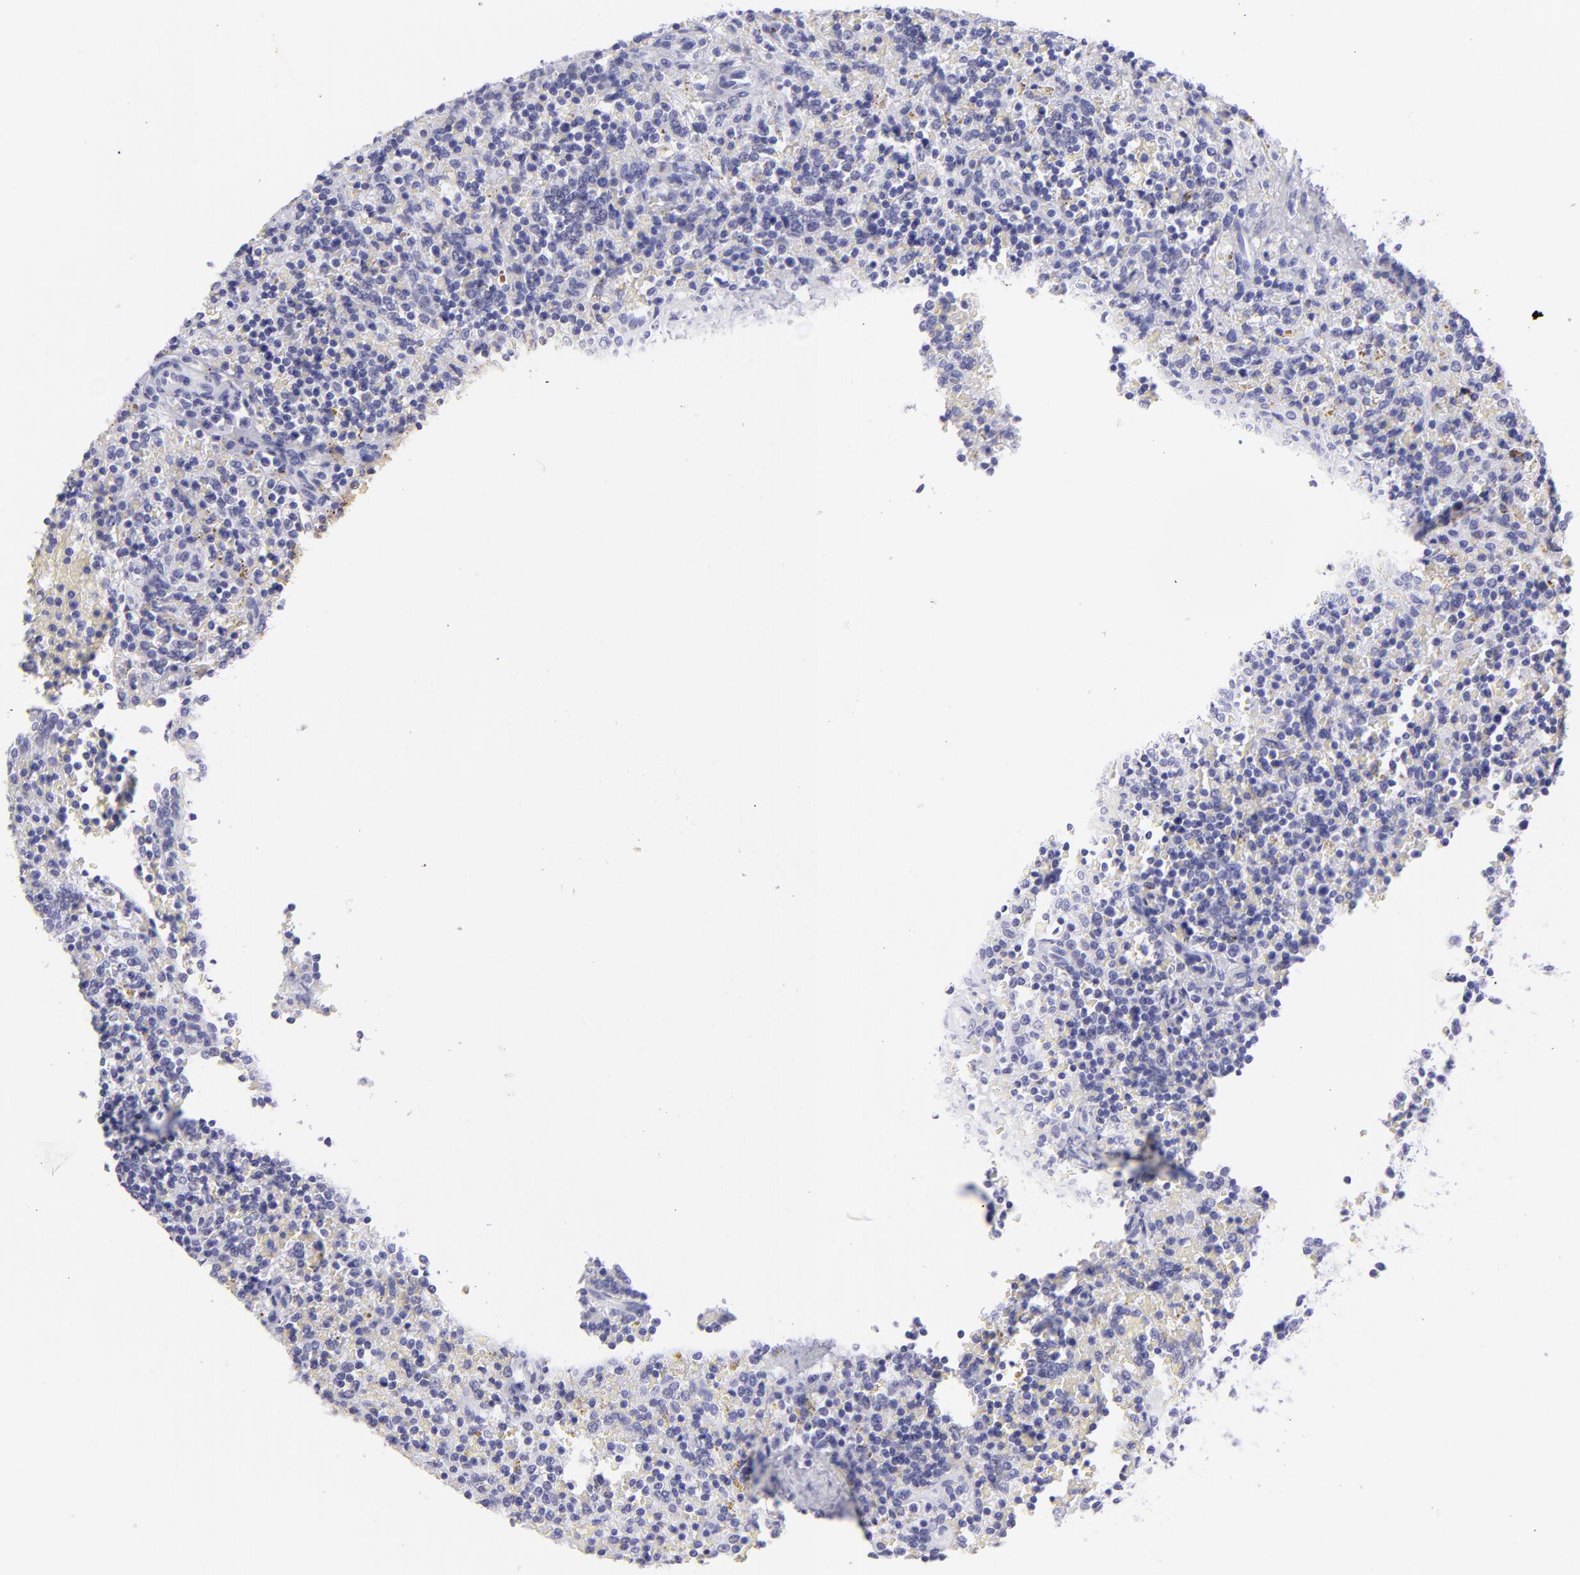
{"staining": {"intensity": "negative", "quantity": "none", "location": "none"}, "tissue": "lymphoma", "cell_type": "Tumor cells", "image_type": "cancer", "snomed": [{"axis": "morphology", "description": "Malignant lymphoma, non-Hodgkin's type, Low grade"}, {"axis": "topography", "description": "Spleen"}], "caption": "There is no significant positivity in tumor cells of lymphoma.", "gene": "PIP", "patient": {"sex": "male", "age": 67}}